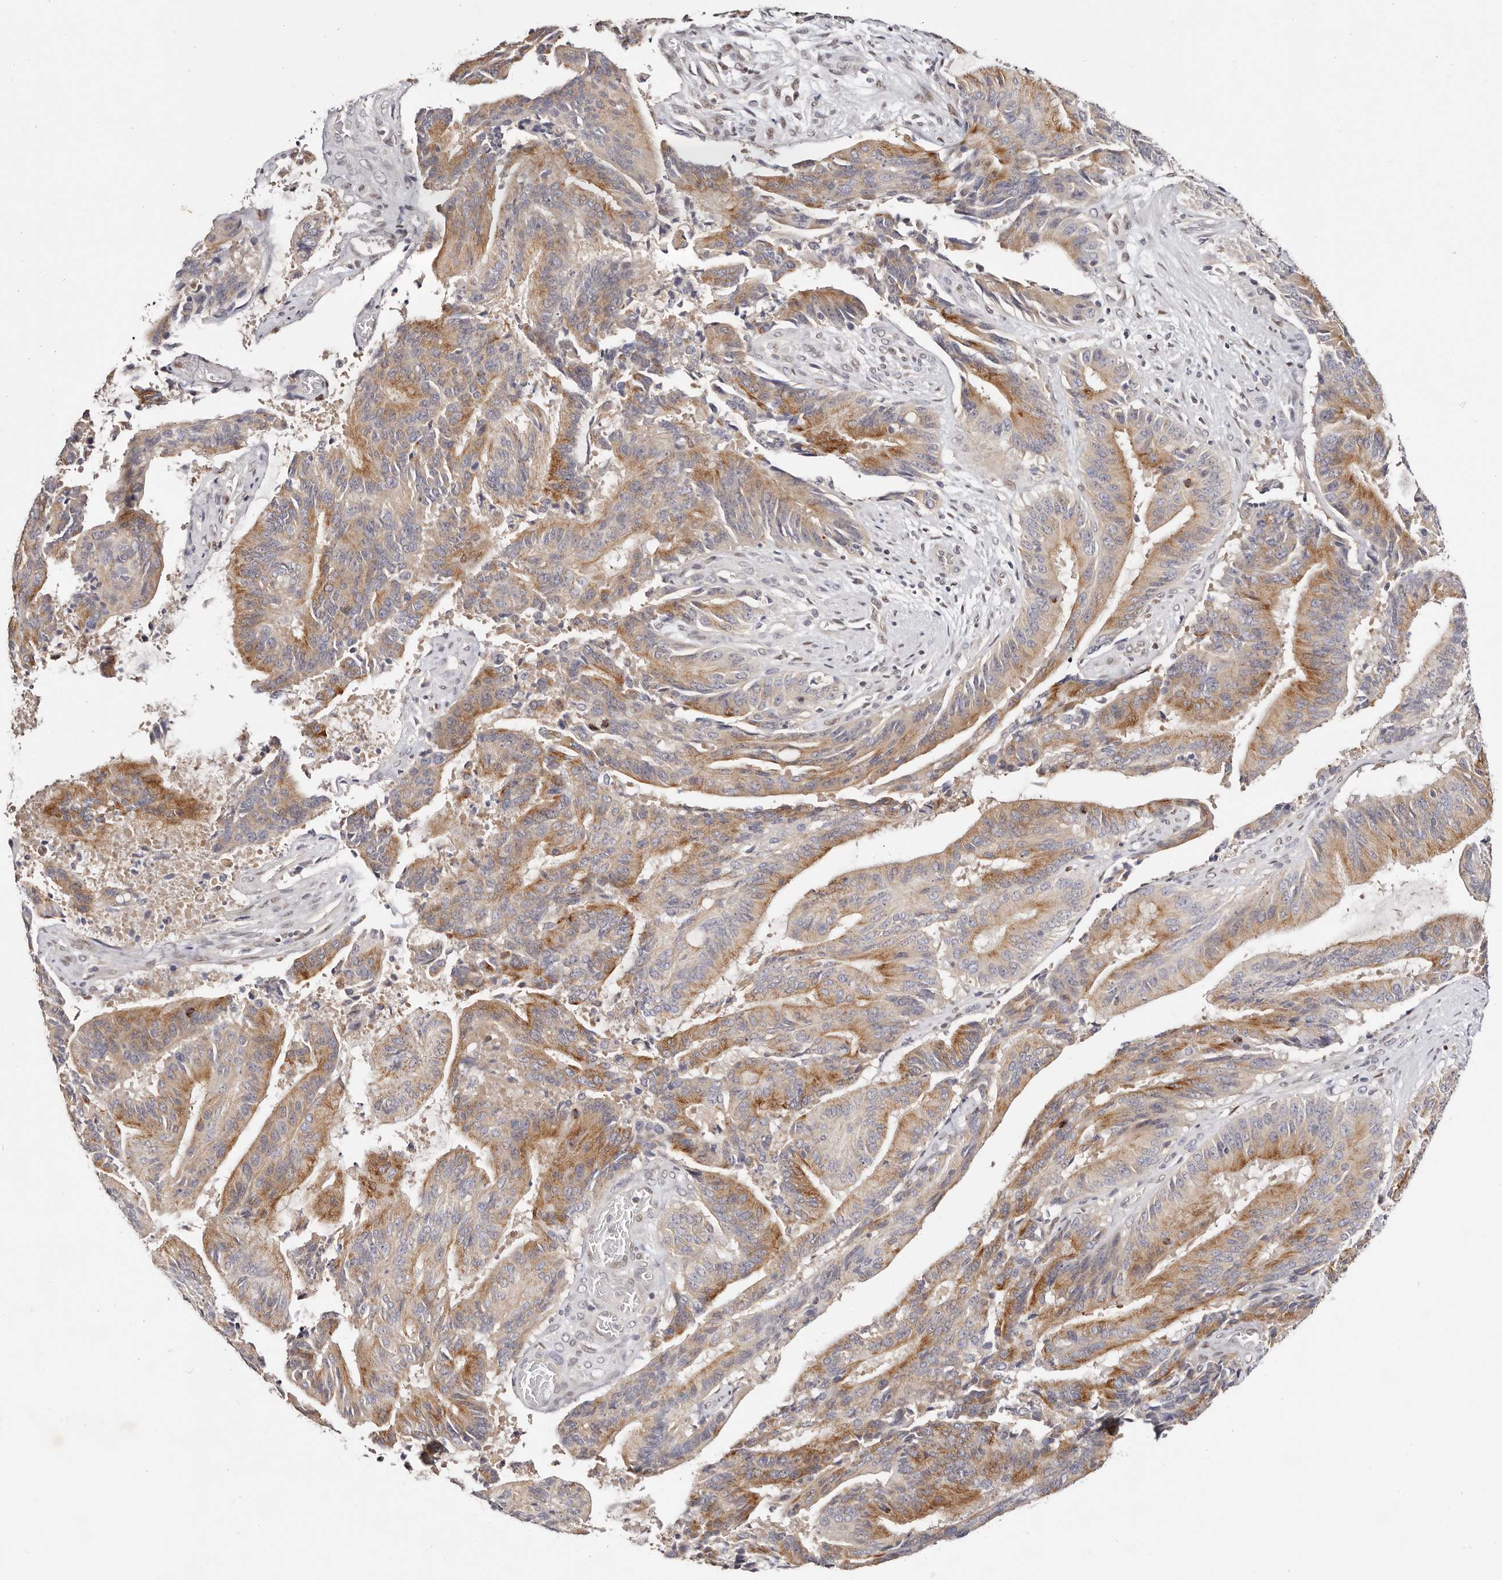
{"staining": {"intensity": "moderate", "quantity": ">75%", "location": "cytoplasmic/membranous"}, "tissue": "liver cancer", "cell_type": "Tumor cells", "image_type": "cancer", "snomed": [{"axis": "morphology", "description": "Normal tissue, NOS"}, {"axis": "morphology", "description": "Cholangiocarcinoma"}, {"axis": "topography", "description": "Liver"}, {"axis": "topography", "description": "Peripheral nerve tissue"}], "caption": "Protein expression analysis of human liver cancer reveals moderate cytoplasmic/membranous staining in approximately >75% of tumor cells.", "gene": "IQGAP3", "patient": {"sex": "female", "age": 73}}